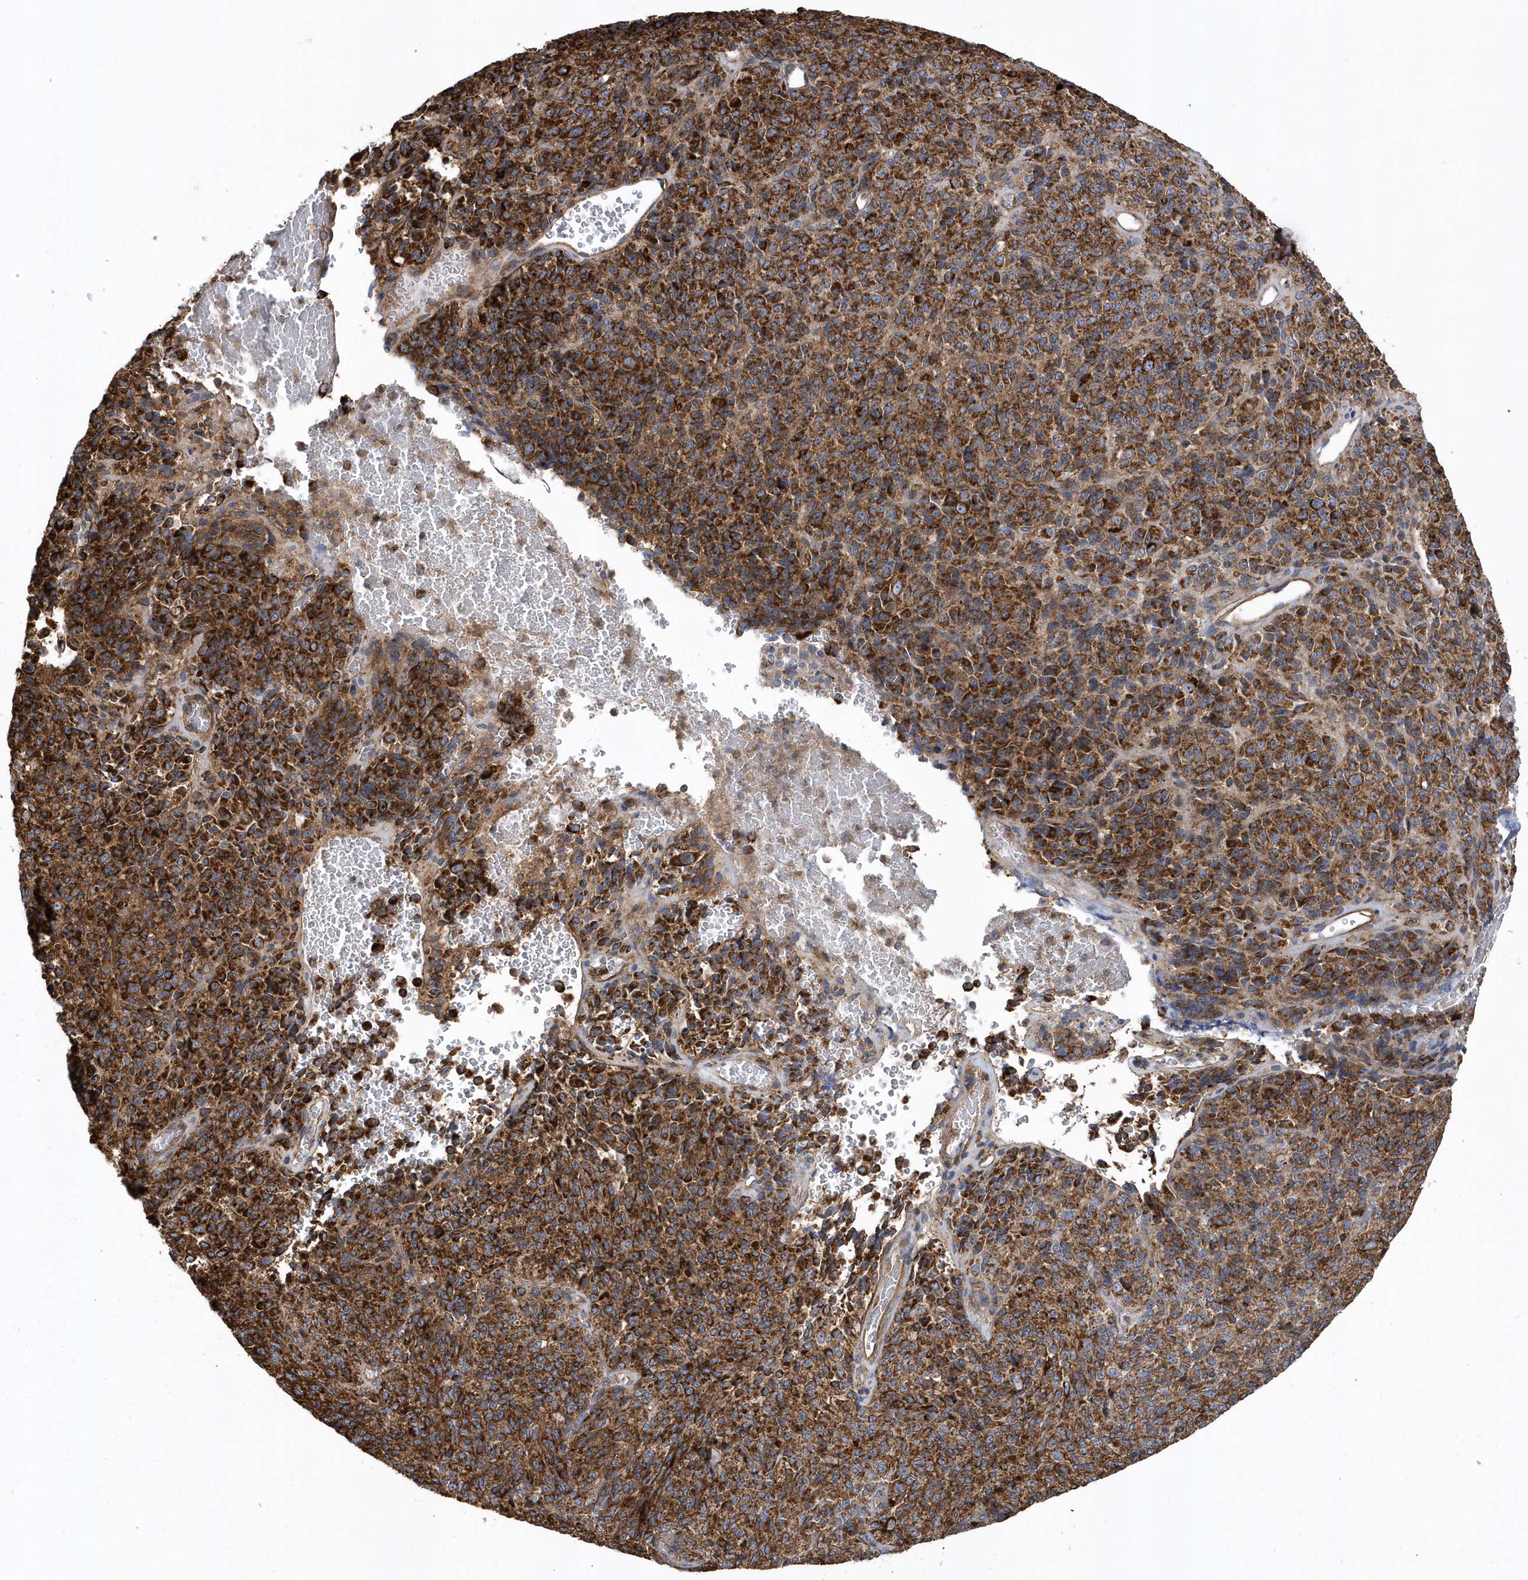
{"staining": {"intensity": "strong", "quantity": ">75%", "location": "cytoplasmic/membranous"}, "tissue": "melanoma", "cell_type": "Tumor cells", "image_type": "cancer", "snomed": [{"axis": "morphology", "description": "Malignant melanoma, Metastatic site"}, {"axis": "topography", "description": "Brain"}], "caption": "Immunohistochemical staining of human malignant melanoma (metastatic site) demonstrates high levels of strong cytoplasmic/membranous staining in about >75% of tumor cells.", "gene": "TRAIP", "patient": {"sex": "female", "age": 56}}